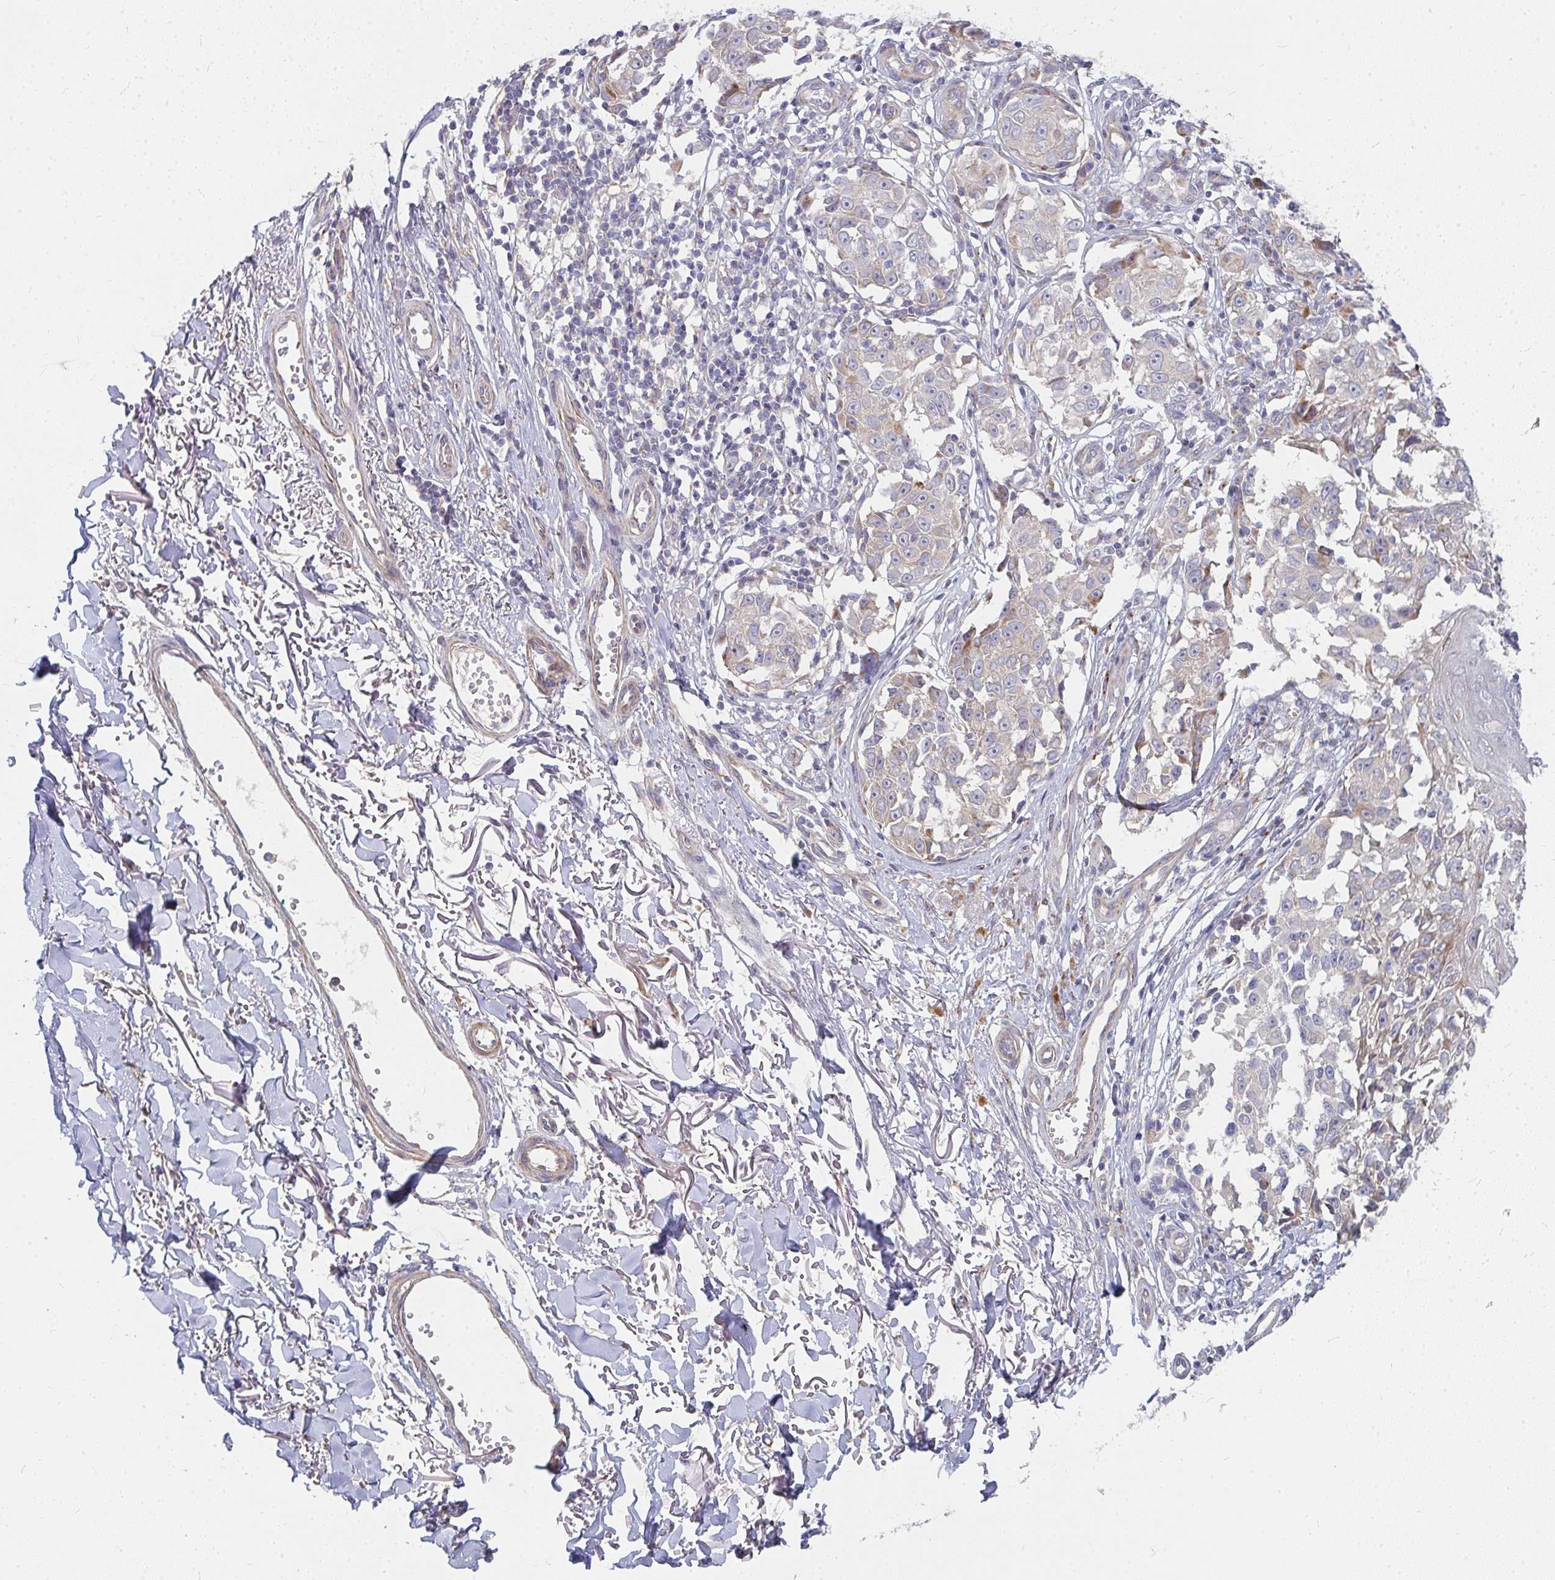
{"staining": {"intensity": "moderate", "quantity": "<25%", "location": "cytoplasmic/membranous"}, "tissue": "melanoma", "cell_type": "Tumor cells", "image_type": "cancer", "snomed": [{"axis": "morphology", "description": "Malignant melanoma, NOS"}, {"axis": "topography", "description": "Skin"}], "caption": "Protein staining of melanoma tissue reveals moderate cytoplasmic/membranous staining in approximately <25% of tumor cells.", "gene": "RHEBL1", "patient": {"sex": "male", "age": 73}}